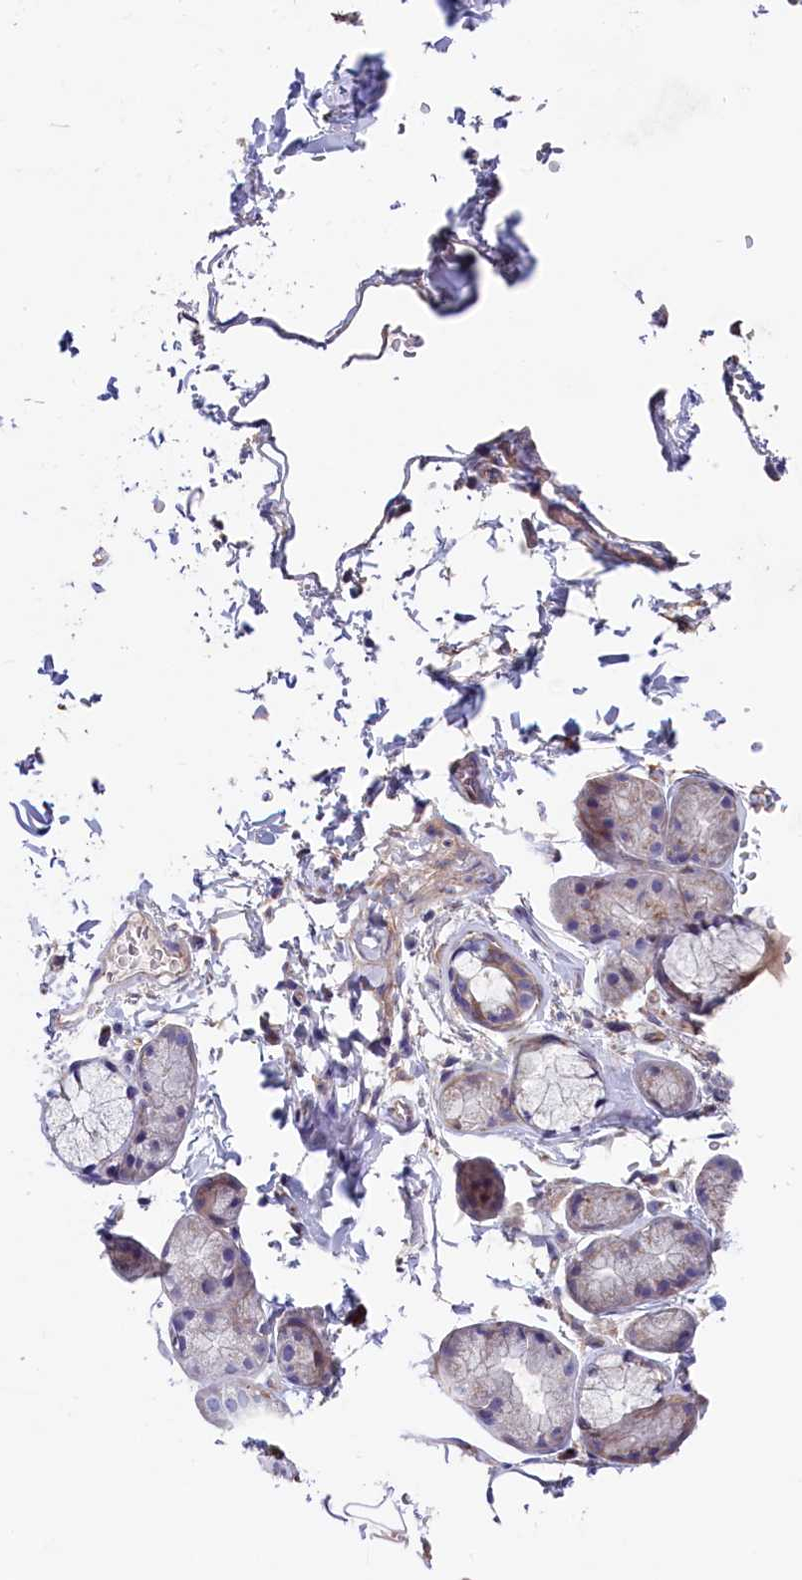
{"staining": {"intensity": "negative", "quantity": "none", "location": "none"}, "tissue": "adipose tissue", "cell_type": "Adipocytes", "image_type": "normal", "snomed": [{"axis": "morphology", "description": "Normal tissue, NOS"}, {"axis": "topography", "description": "Lymph node"}, {"axis": "topography", "description": "Bronchus"}], "caption": "High power microscopy photomicrograph of an IHC photomicrograph of normal adipose tissue, revealing no significant expression in adipocytes. Nuclei are stained in blue.", "gene": "GPR108", "patient": {"sex": "male", "age": 63}}